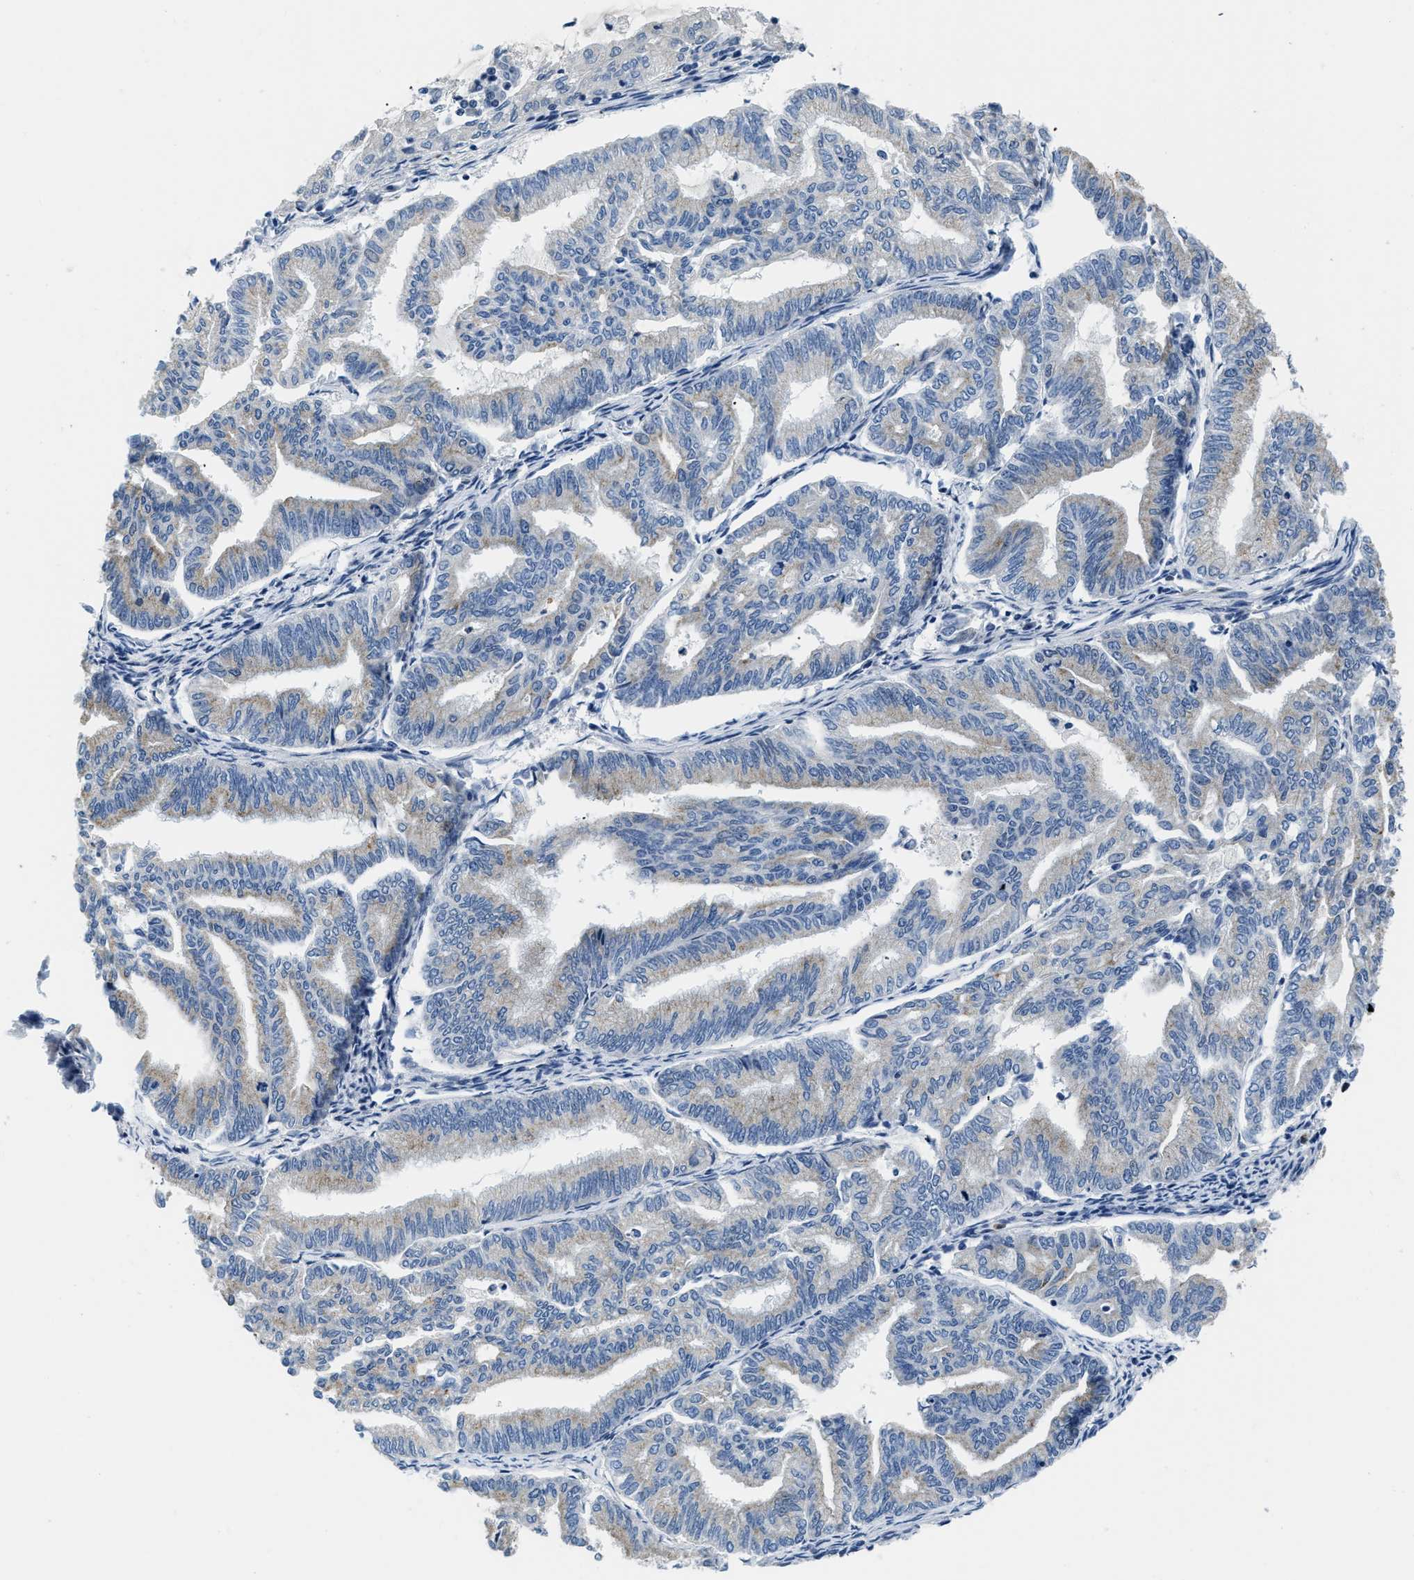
{"staining": {"intensity": "weak", "quantity": "<25%", "location": "cytoplasmic/membranous"}, "tissue": "endometrial cancer", "cell_type": "Tumor cells", "image_type": "cancer", "snomed": [{"axis": "morphology", "description": "Adenocarcinoma, NOS"}, {"axis": "topography", "description": "Endometrium"}], "caption": "Human endometrial cancer stained for a protein using immunohistochemistry reveals no expression in tumor cells.", "gene": "SMAD4", "patient": {"sex": "female", "age": 79}}